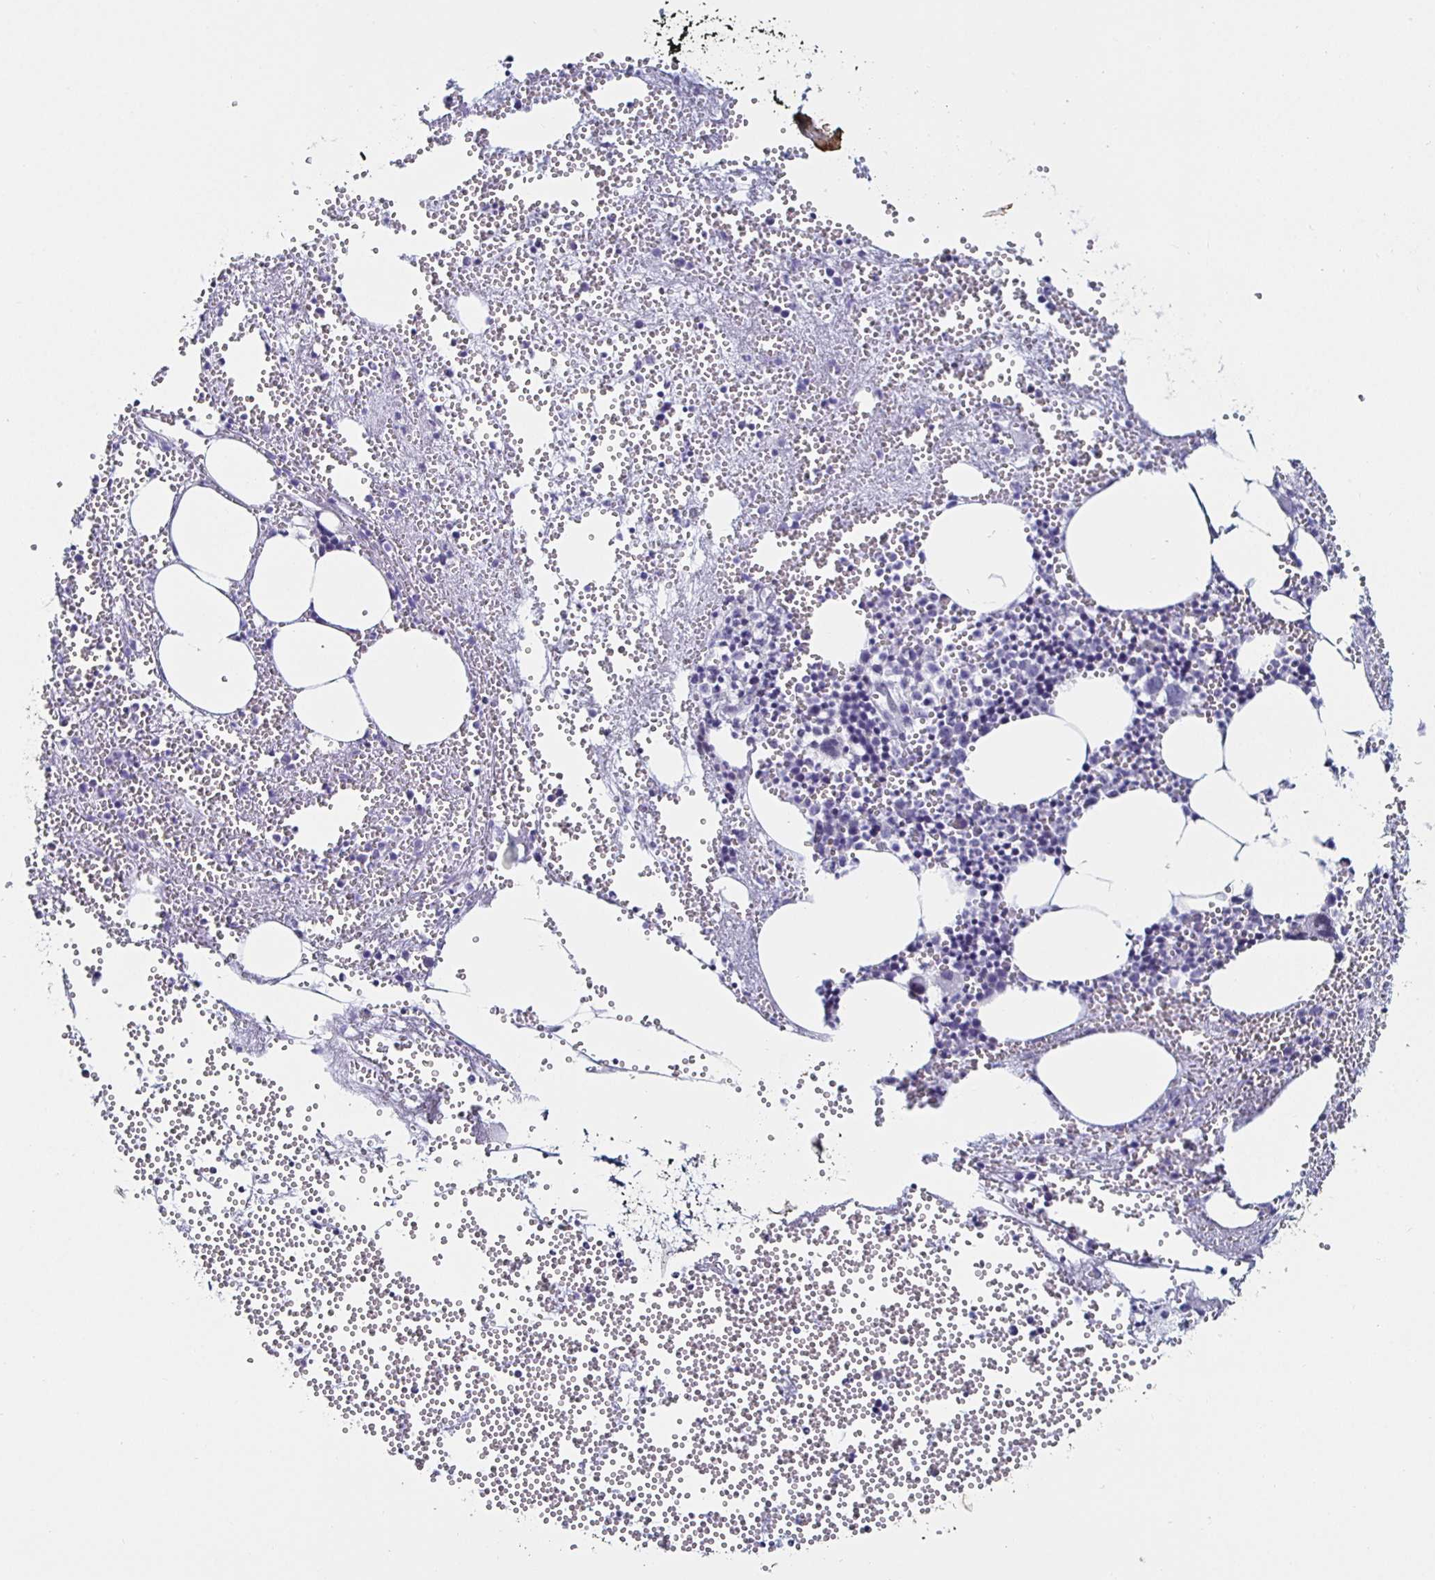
{"staining": {"intensity": "negative", "quantity": "none", "location": "none"}, "tissue": "bone marrow", "cell_type": "Hematopoietic cells", "image_type": "normal", "snomed": [{"axis": "morphology", "description": "Normal tissue, NOS"}, {"axis": "topography", "description": "Bone marrow"}], "caption": "High power microscopy photomicrograph of an immunohistochemistry histopathology image of normal bone marrow, revealing no significant expression in hematopoietic cells.", "gene": "KRT4", "patient": {"sex": "female", "age": 80}}